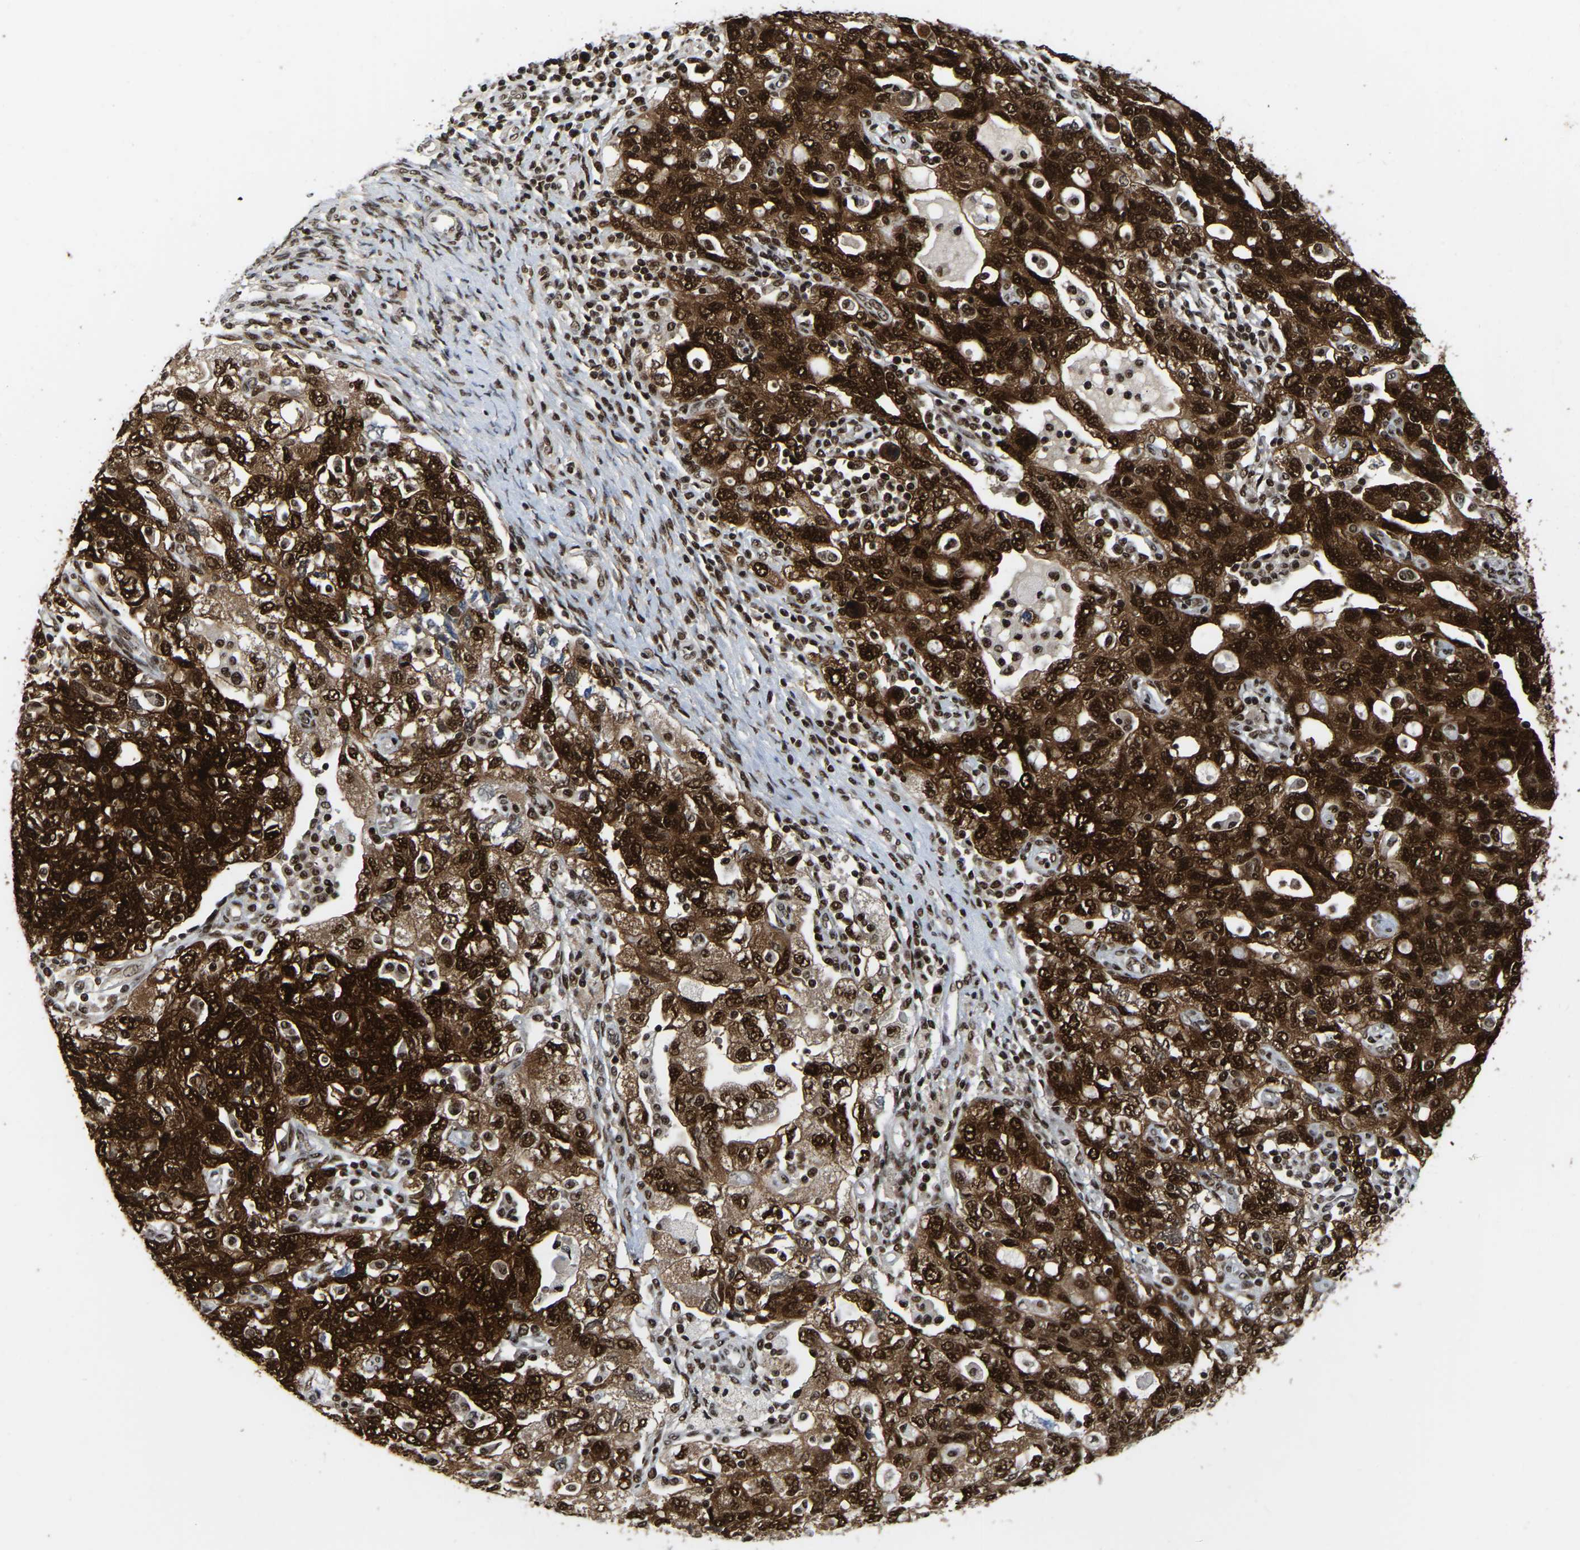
{"staining": {"intensity": "strong", "quantity": ">75%", "location": "cytoplasmic/membranous,nuclear"}, "tissue": "ovarian cancer", "cell_type": "Tumor cells", "image_type": "cancer", "snomed": [{"axis": "morphology", "description": "Carcinoma, NOS"}, {"axis": "morphology", "description": "Cystadenocarcinoma, serous, NOS"}, {"axis": "topography", "description": "Ovary"}], "caption": "This image shows immunohistochemistry (IHC) staining of carcinoma (ovarian), with high strong cytoplasmic/membranous and nuclear expression in approximately >75% of tumor cells.", "gene": "TBL1XR1", "patient": {"sex": "female", "age": 69}}